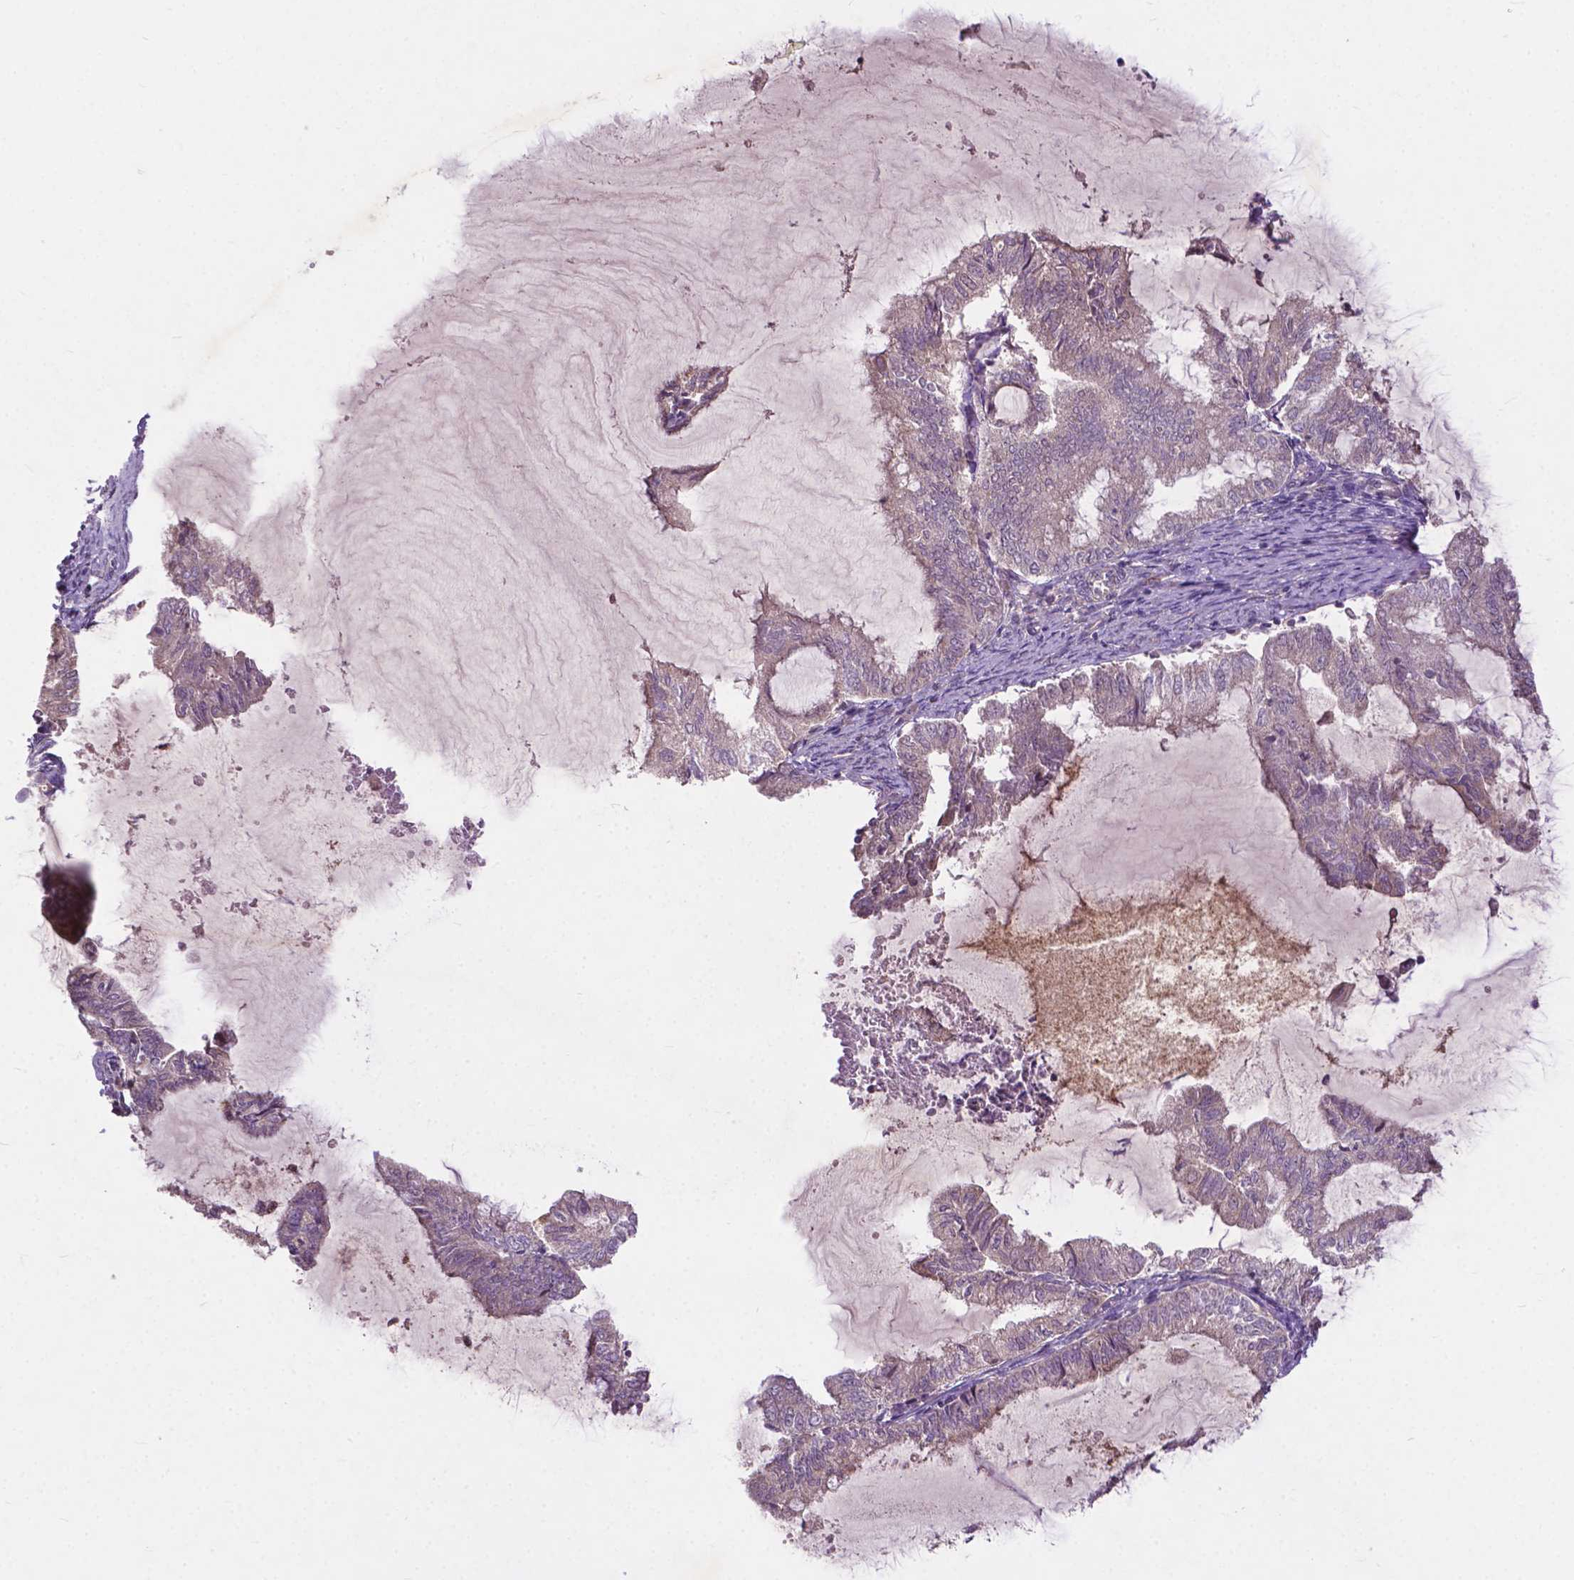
{"staining": {"intensity": "negative", "quantity": "none", "location": "none"}, "tissue": "endometrial cancer", "cell_type": "Tumor cells", "image_type": "cancer", "snomed": [{"axis": "morphology", "description": "Adenocarcinoma, NOS"}, {"axis": "topography", "description": "Endometrium"}], "caption": "An immunohistochemistry micrograph of endometrial cancer is shown. There is no staining in tumor cells of endometrial cancer. (DAB (3,3'-diaminobenzidine) IHC, high magnification).", "gene": "PARP3", "patient": {"sex": "female", "age": 79}}